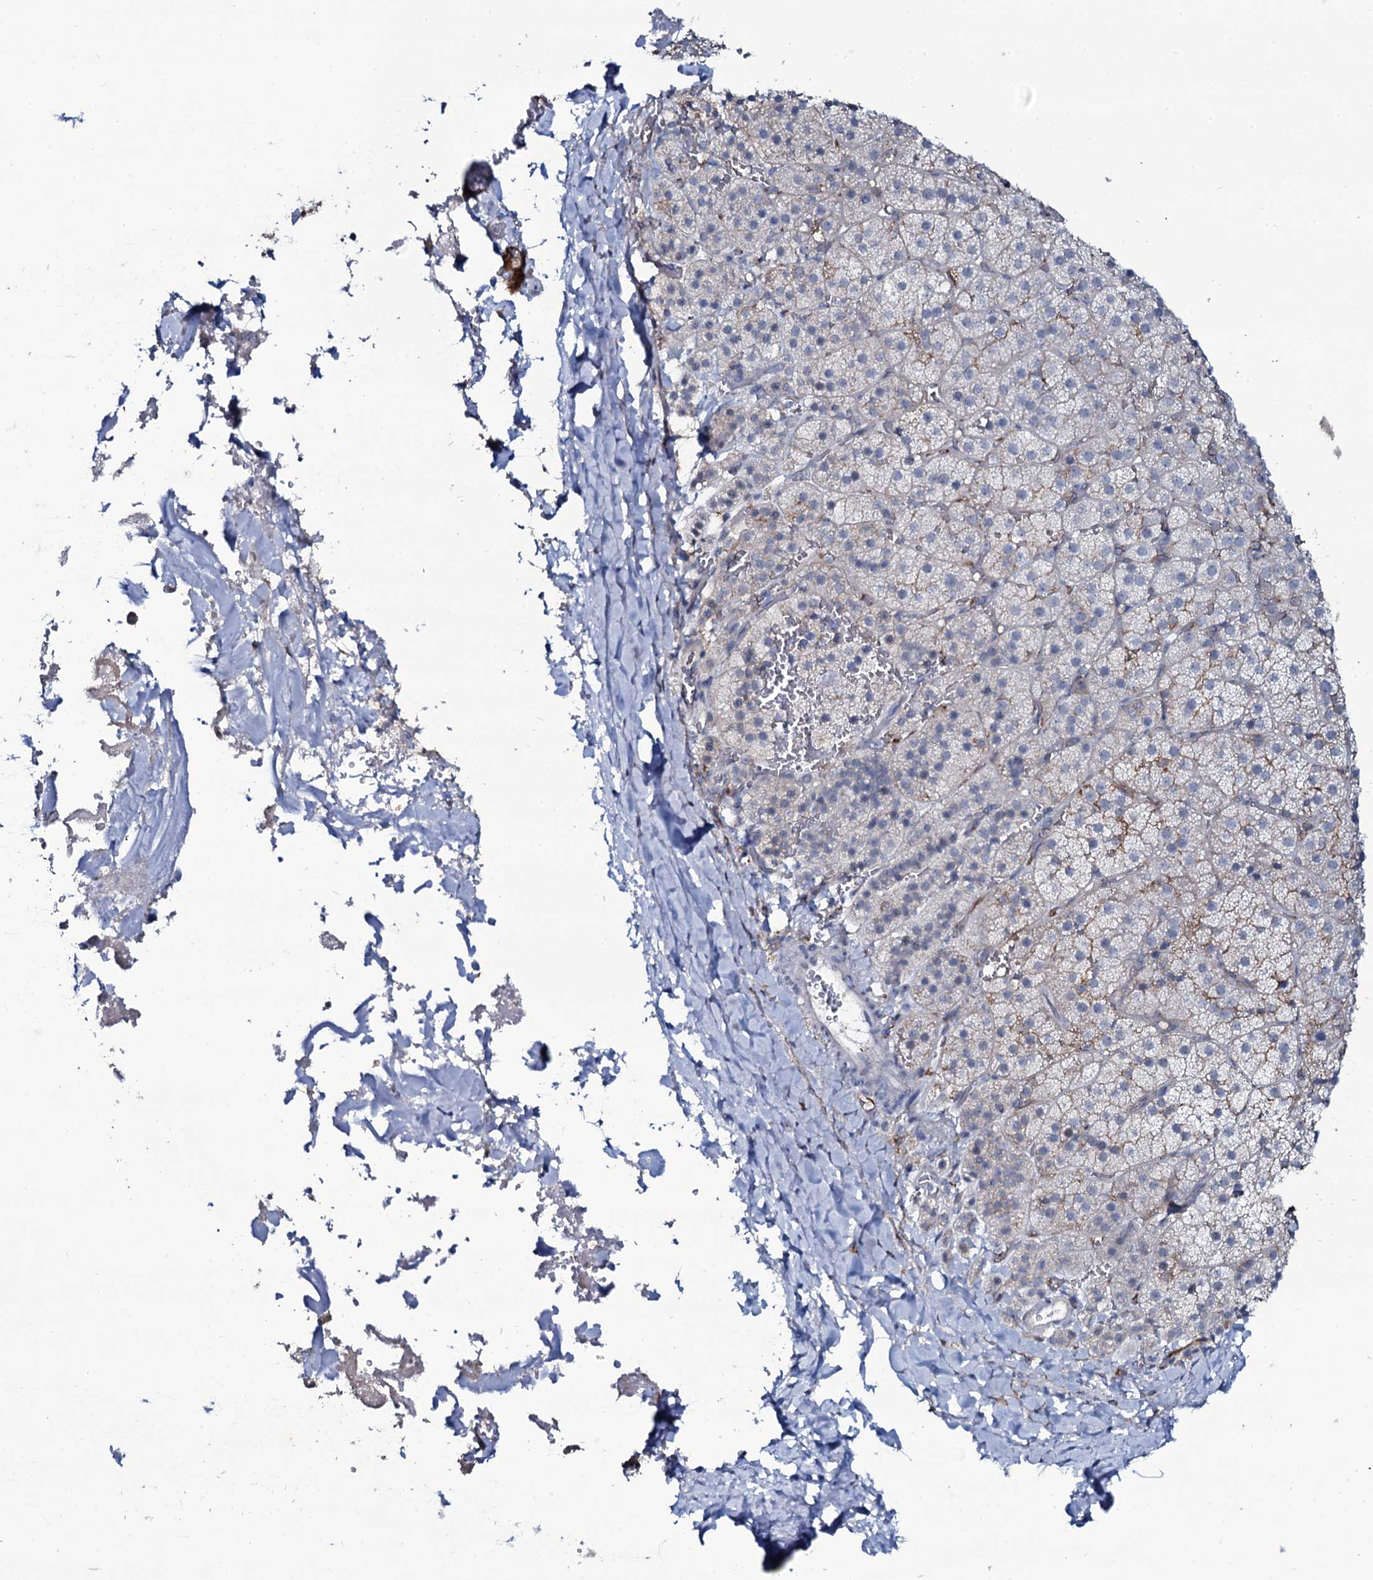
{"staining": {"intensity": "negative", "quantity": "none", "location": "none"}, "tissue": "adrenal gland", "cell_type": "Glandular cells", "image_type": "normal", "snomed": [{"axis": "morphology", "description": "Normal tissue, NOS"}, {"axis": "topography", "description": "Adrenal gland"}], "caption": "An immunohistochemistry image of benign adrenal gland is shown. There is no staining in glandular cells of adrenal gland. (Brightfield microscopy of DAB (3,3'-diaminobenzidine) immunohistochemistry (IHC) at high magnification).", "gene": "SNAP23", "patient": {"sex": "female", "age": 44}}